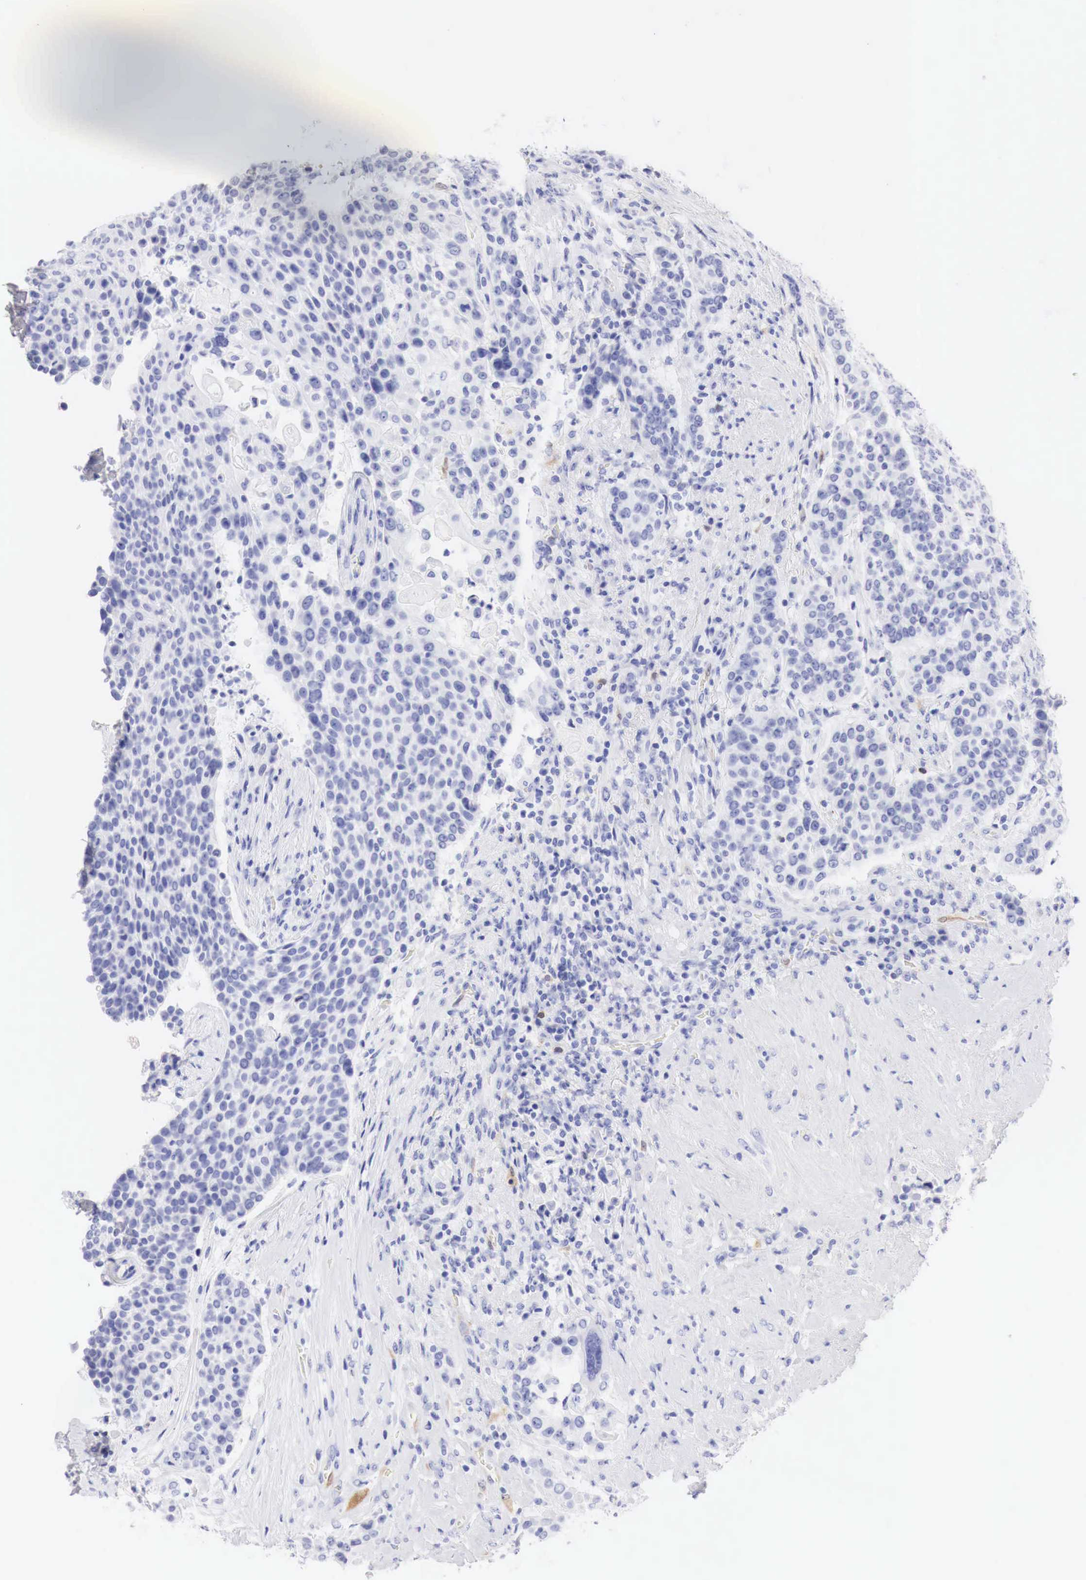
{"staining": {"intensity": "negative", "quantity": "none", "location": "none"}, "tissue": "urothelial cancer", "cell_type": "Tumor cells", "image_type": "cancer", "snomed": [{"axis": "morphology", "description": "Urothelial carcinoma, High grade"}, {"axis": "topography", "description": "Urinary bladder"}], "caption": "An immunohistochemistry image of high-grade urothelial carcinoma is shown. There is no staining in tumor cells of high-grade urothelial carcinoma.", "gene": "CDKN2A", "patient": {"sex": "male", "age": 74}}